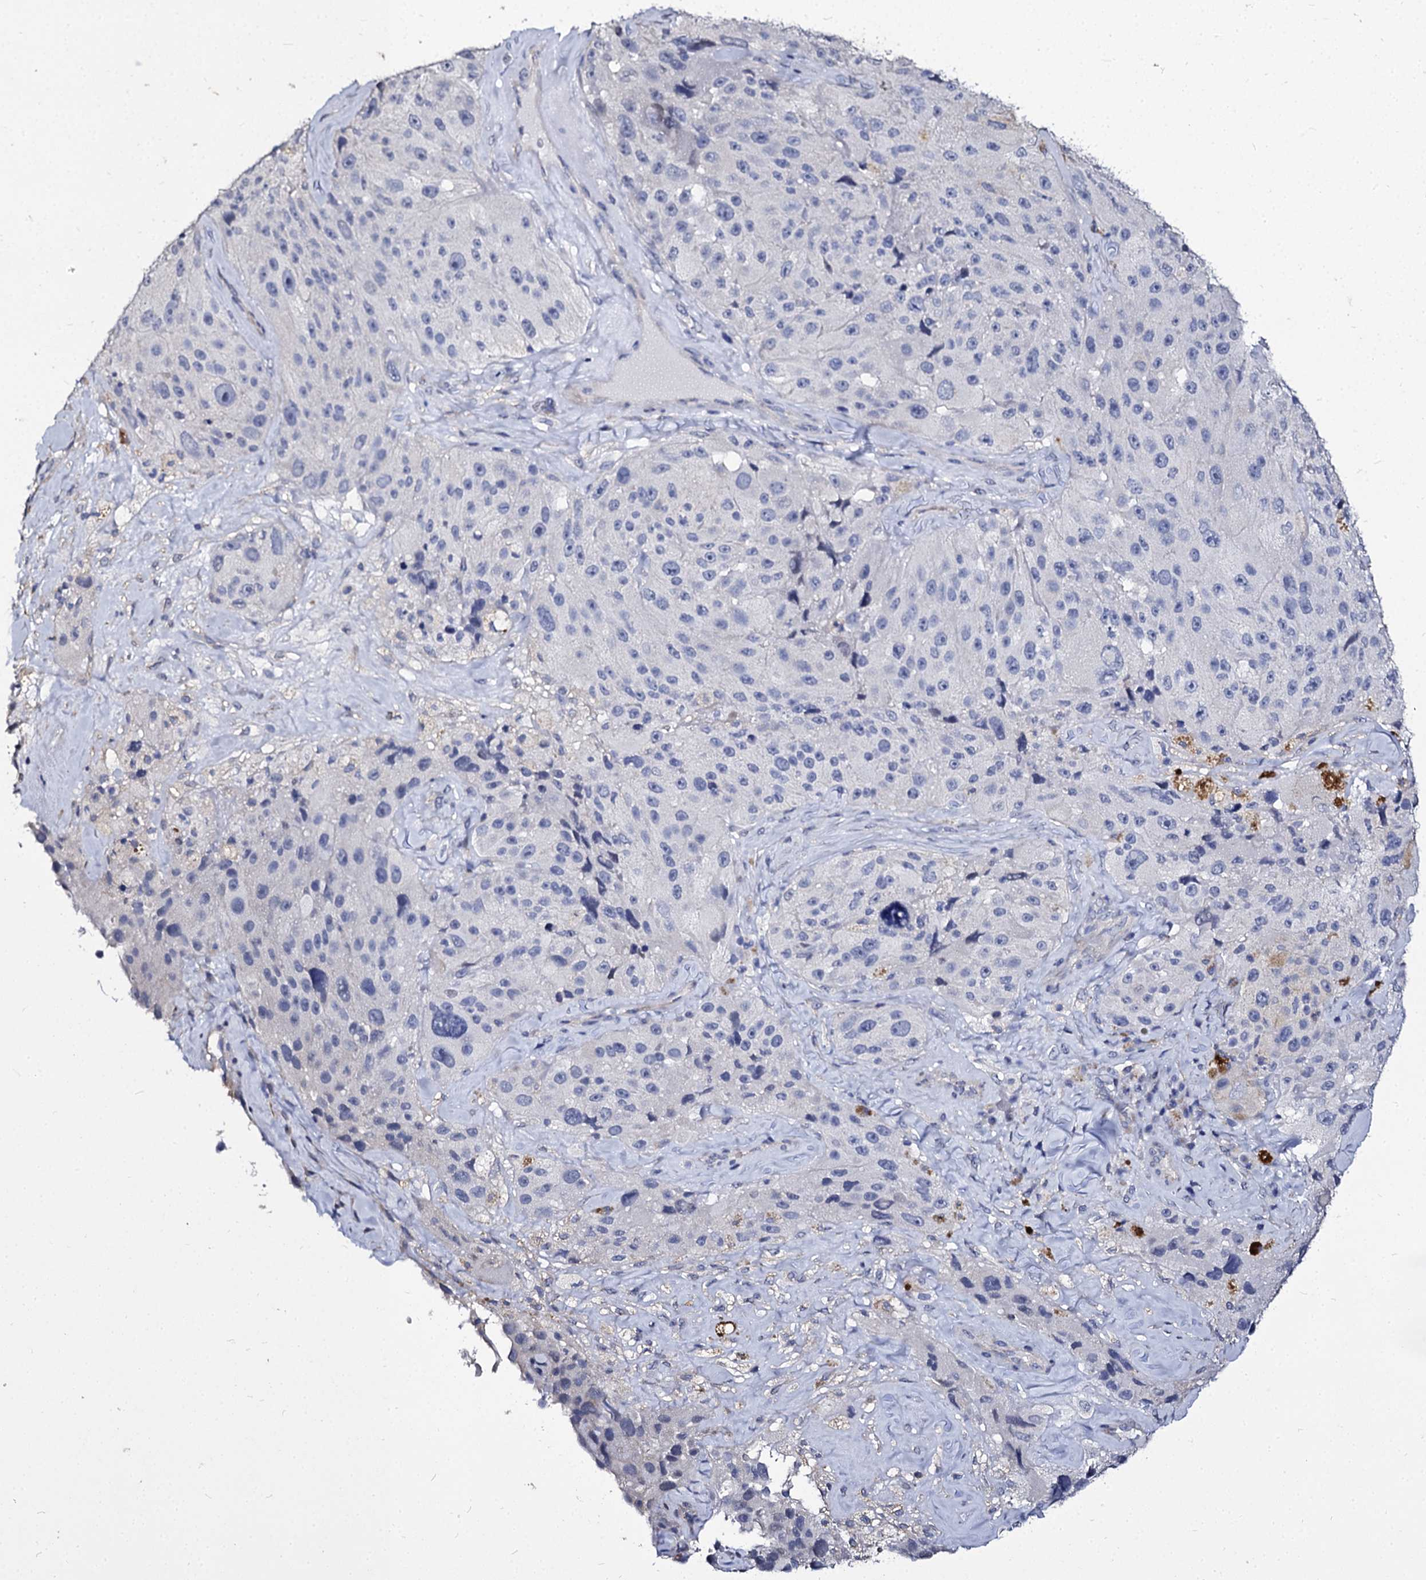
{"staining": {"intensity": "negative", "quantity": "none", "location": "none"}, "tissue": "melanoma", "cell_type": "Tumor cells", "image_type": "cancer", "snomed": [{"axis": "morphology", "description": "Malignant melanoma, Metastatic site"}, {"axis": "topography", "description": "Lymph node"}], "caption": "Immunohistochemistry photomicrograph of human malignant melanoma (metastatic site) stained for a protein (brown), which exhibits no staining in tumor cells.", "gene": "CBFB", "patient": {"sex": "male", "age": 62}}